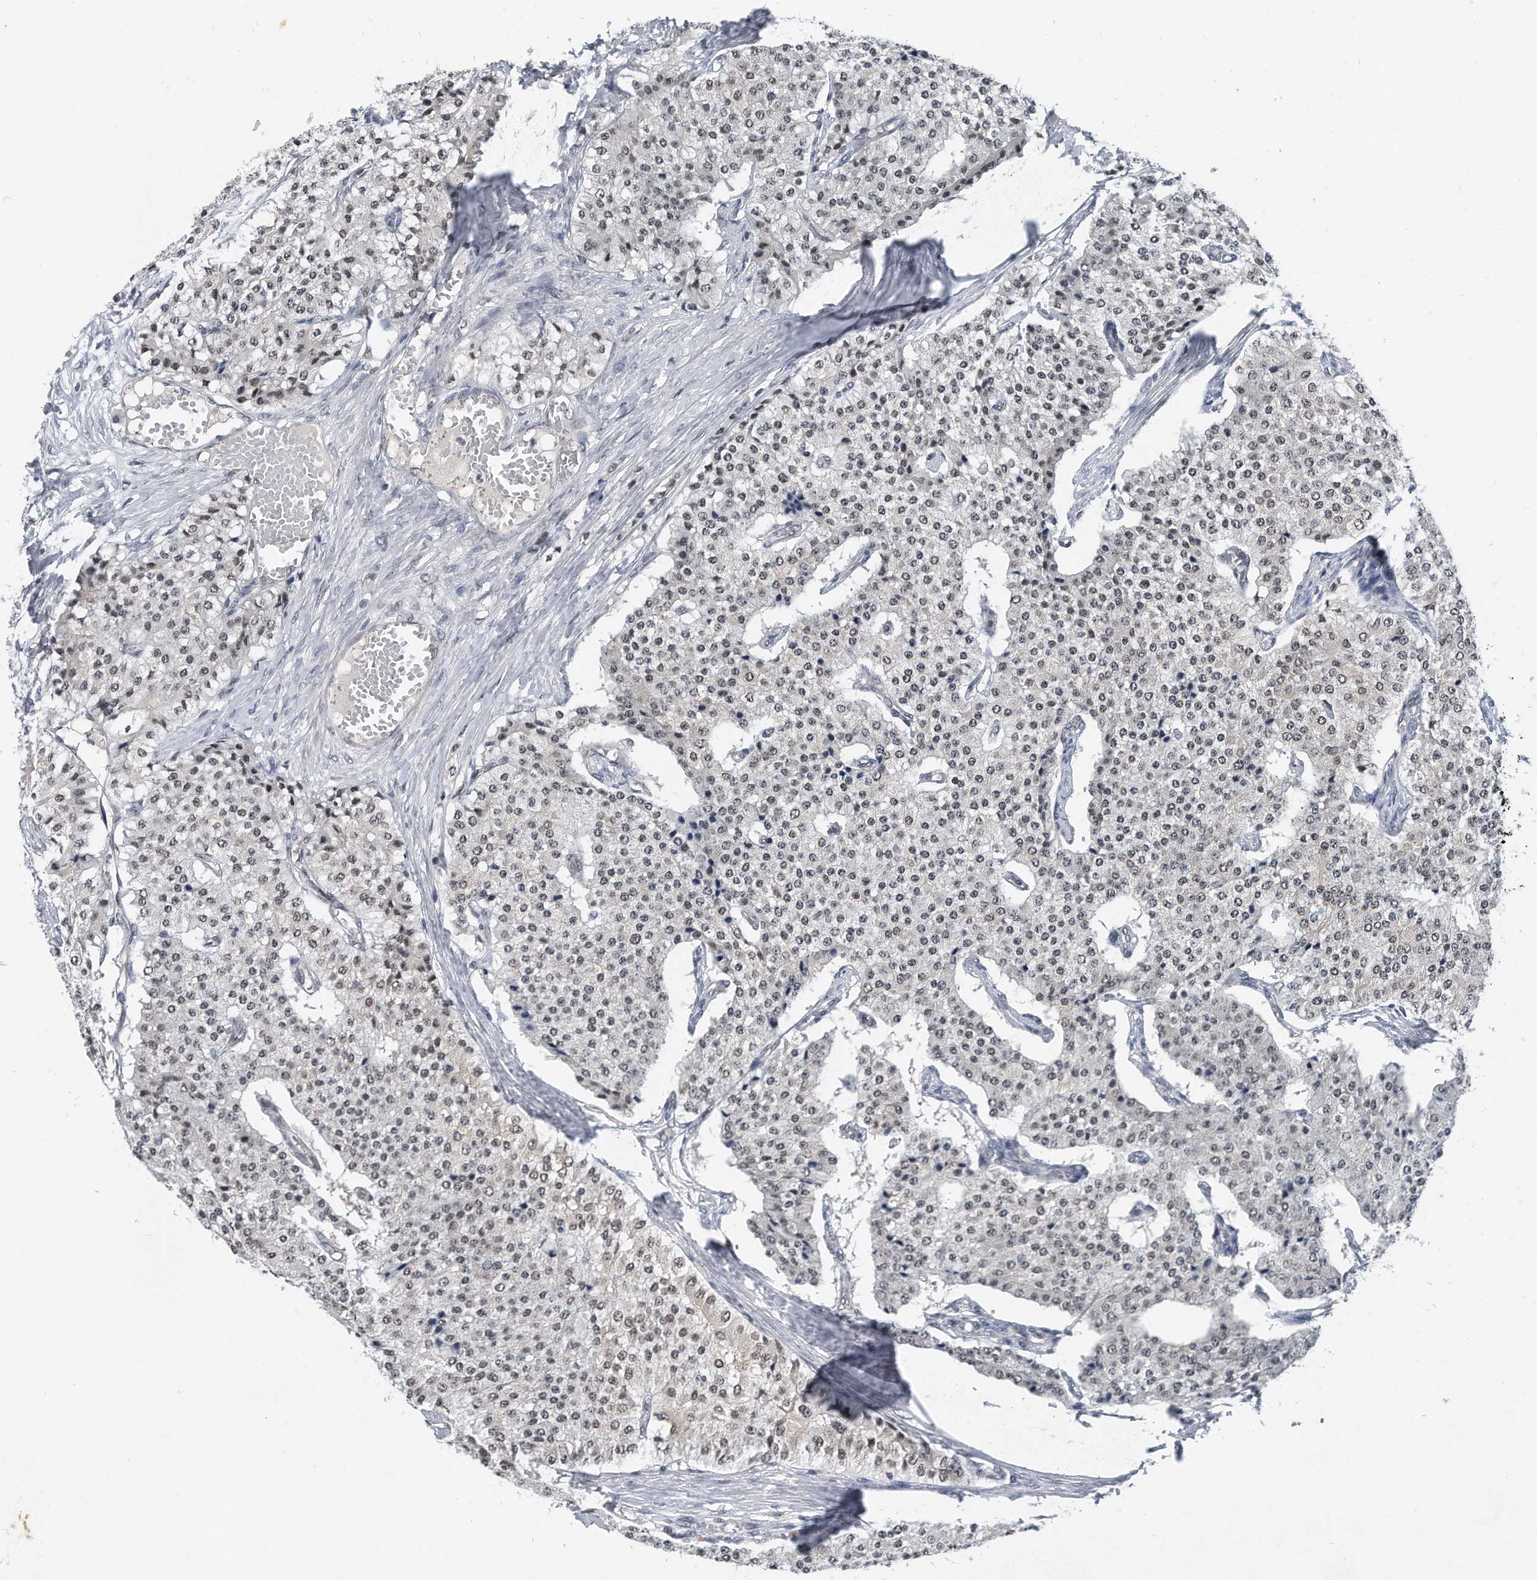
{"staining": {"intensity": "moderate", "quantity": "25%-75%", "location": "nuclear"}, "tissue": "carcinoid", "cell_type": "Tumor cells", "image_type": "cancer", "snomed": [{"axis": "morphology", "description": "Carcinoid, malignant, NOS"}, {"axis": "topography", "description": "Colon"}], "caption": "Immunohistochemical staining of human malignant carcinoid exhibits medium levels of moderate nuclear protein expression in approximately 25%-75% of tumor cells. (brown staining indicates protein expression, while blue staining denotes nuclei).", "gene": "TP53INP1", "patient": {"sex": "female", "age": 52}}